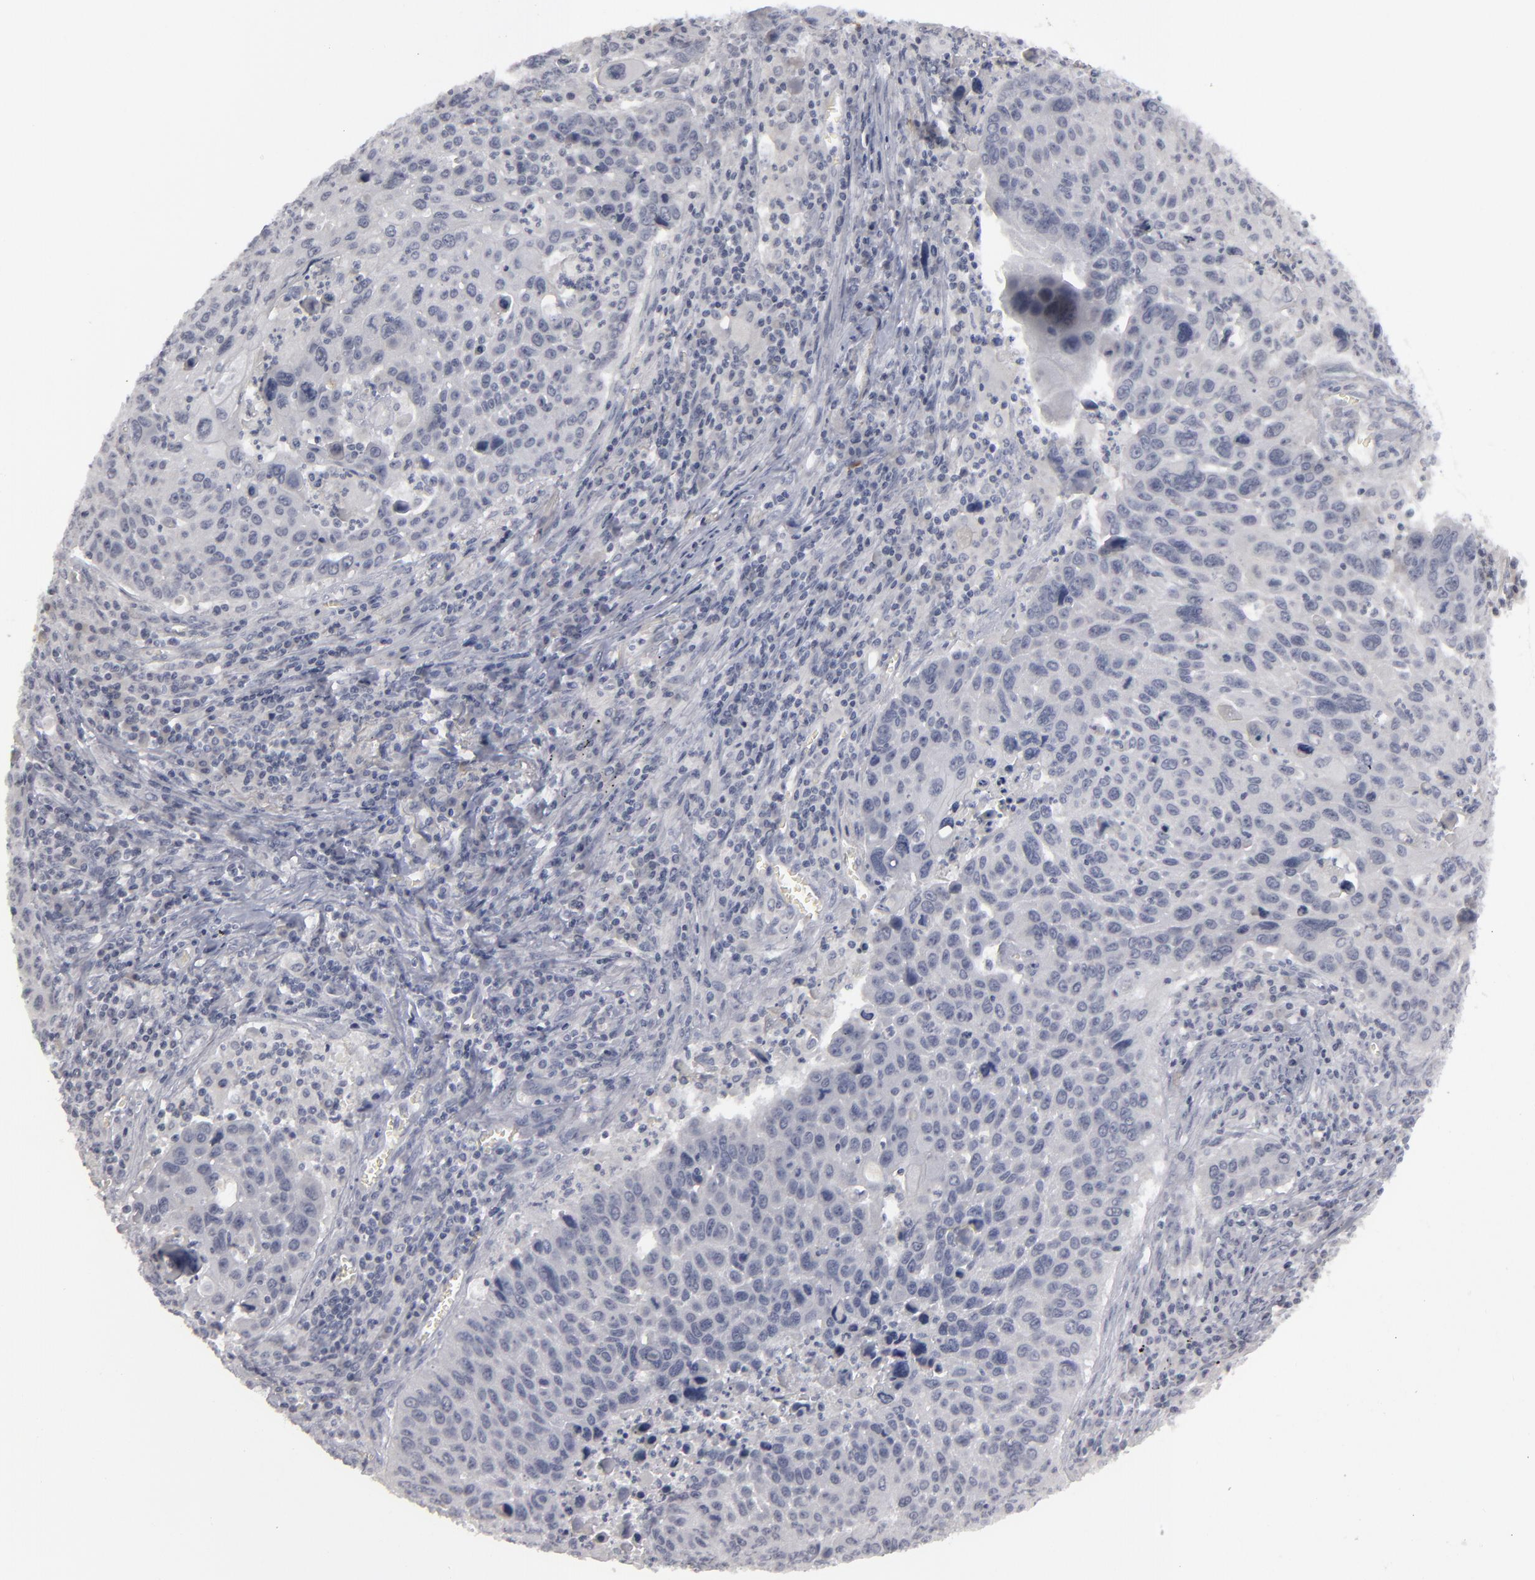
{"staining": {"intensity": "negative", "quantity": "none", "location": "none"}, "tissue": "lung cancer", "cell_type": "Tumor cells", "image_type": "cancer", "snomed": [{"axis": "morphology", "description": "Squamous cell carcinoma, NOS"}, {"axis": "topography", "description": "Lung"}], "caption": "This is a micrograph of IHC staining of lung cancer, which shows no staining in tumor cells.", "gene": "KIAA1210", "patient": {"sex": "male", "age": 68}}